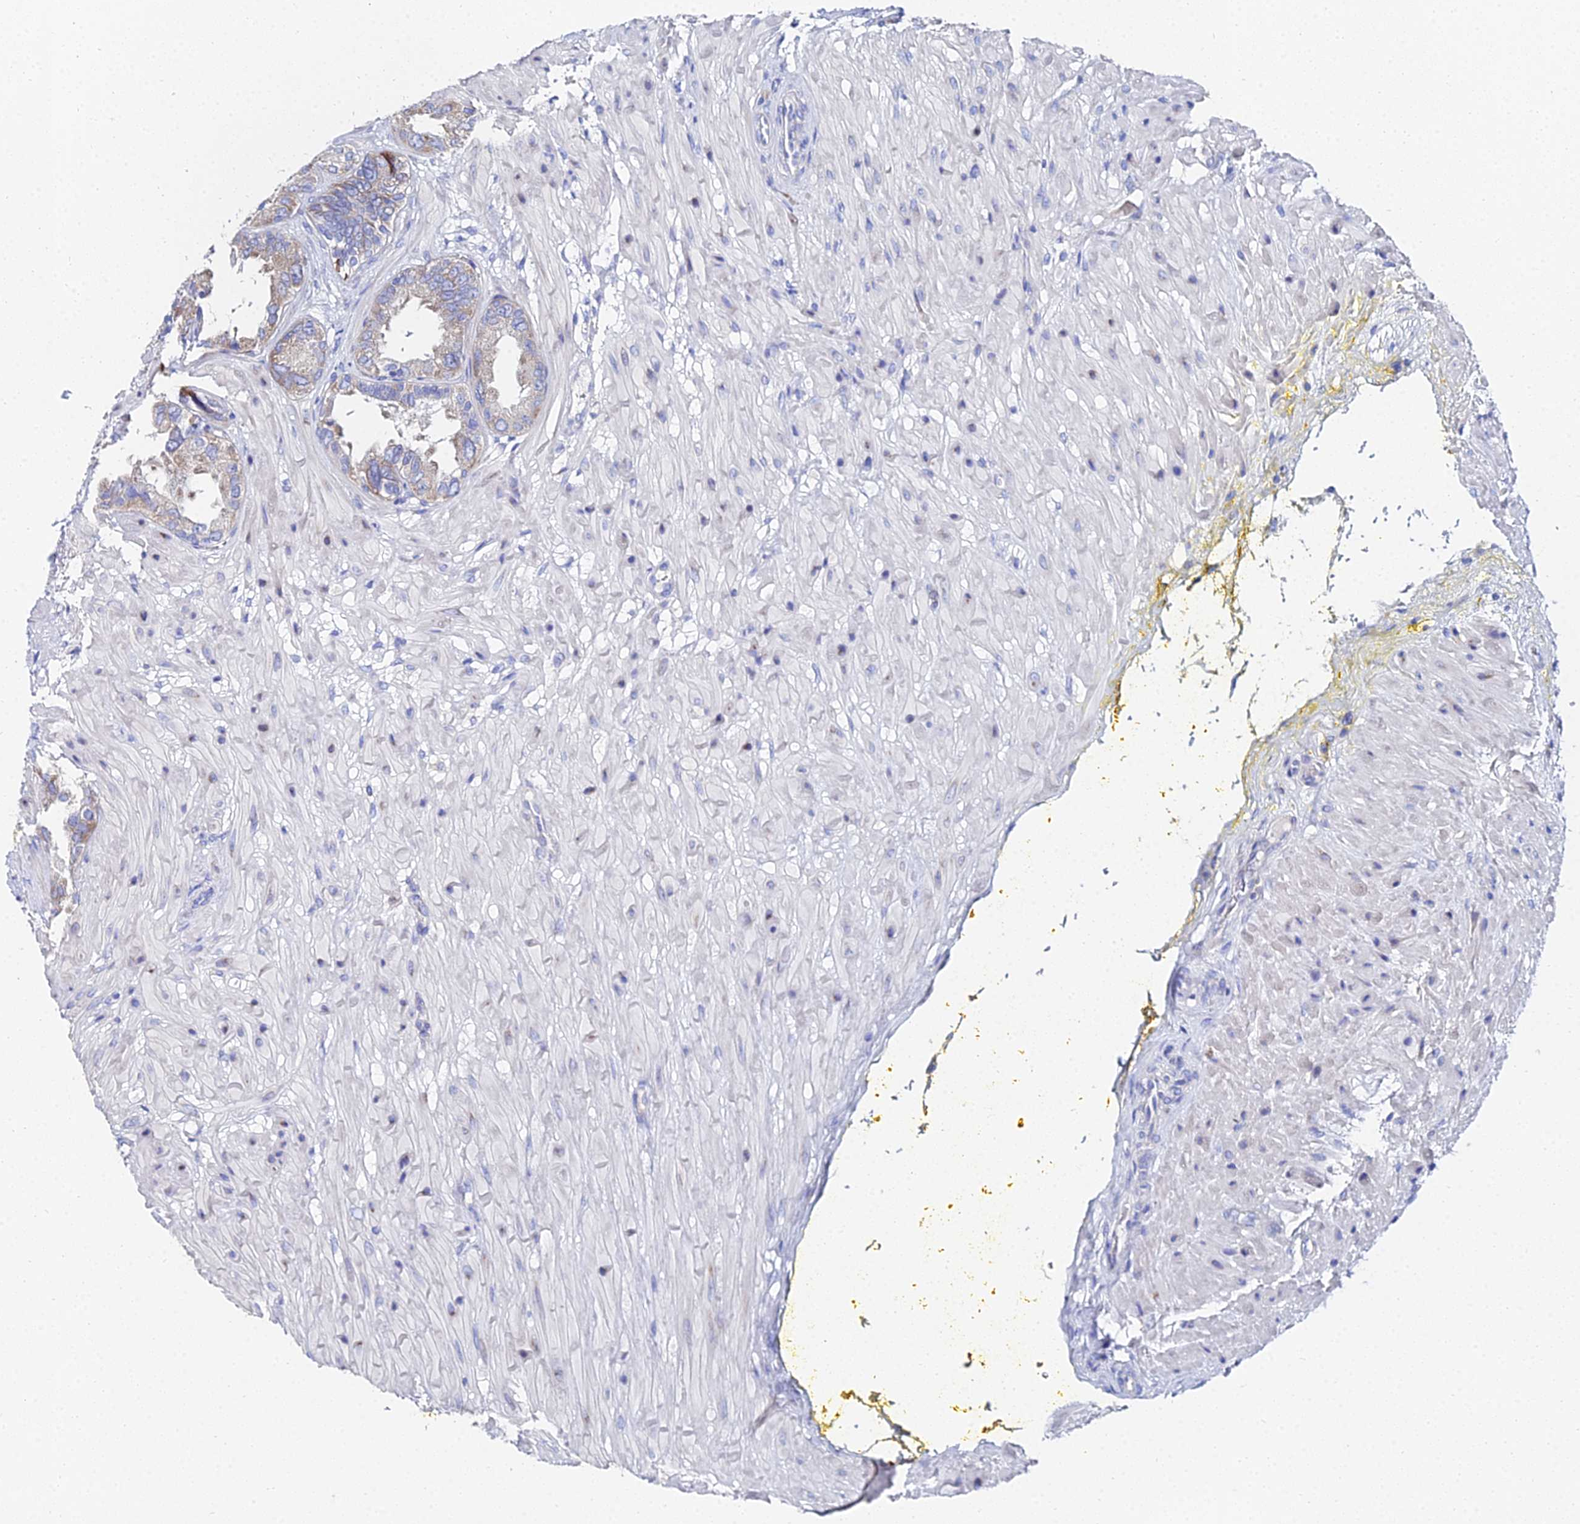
{"staining": {"intensity": "strong", "quantity": "<25%", "location": "cytoplasmic/membranous"}, "tissue": "seminal vesicle", "cell_type": "Glandular cells", "image_type": "normal", "snomed": [{"axis": "morphology", "description": "Normal tissue, NOS"}, {"axis": "topography", "description": "Seminal veicle"}], "caption": "Seminal vesicle stained with DAB IHC displays medium levels of strong cytoplasmic/membranous expression in about <25% of glandular cells. Nuclei are stained in blue.", "gene": "PTTG1", "patient": {"sex": "male", "age": 63}}